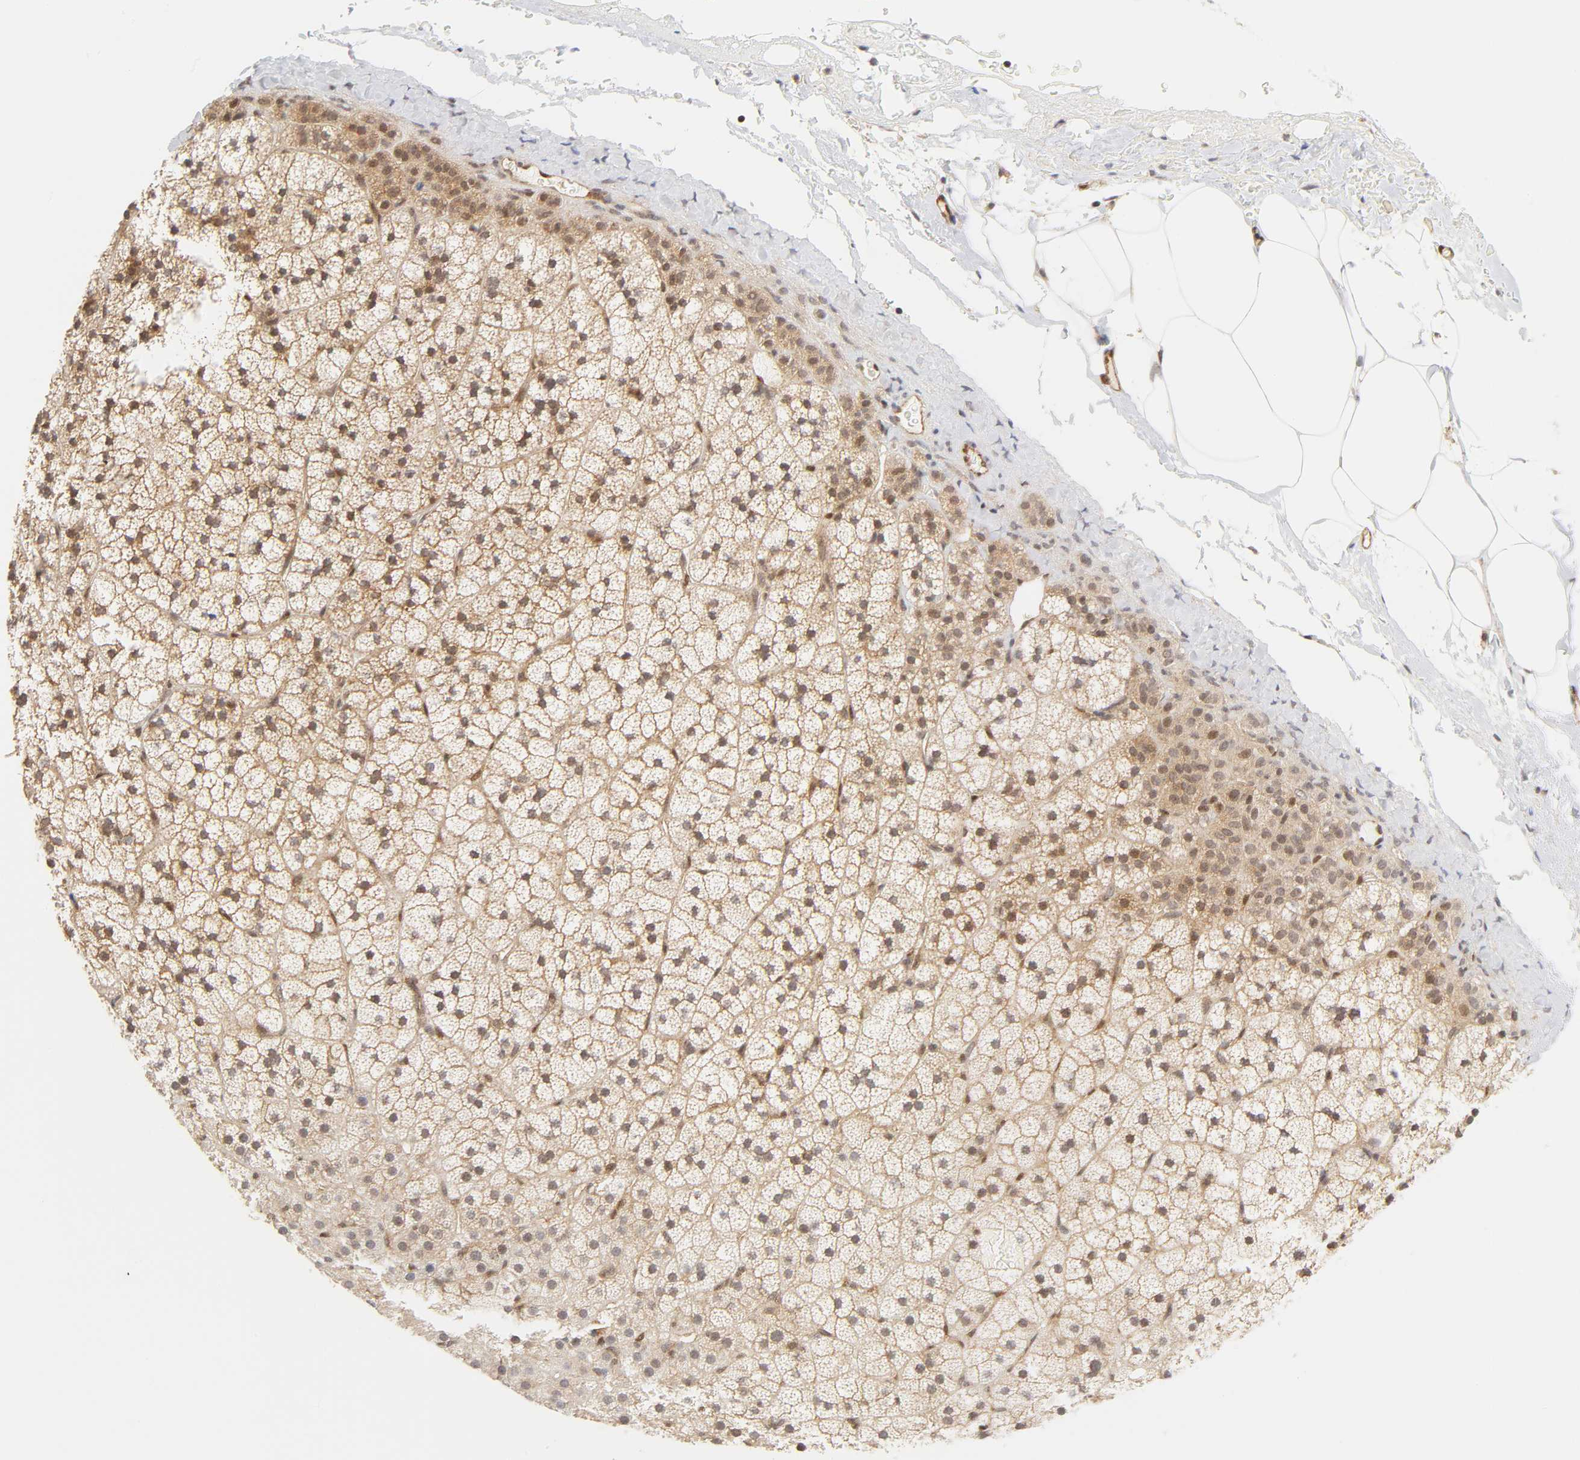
{"staining": {"intensity": "weak", "quantity": ">75%", "location": "cytoplasmic/membranous,nuclear"}, "tissue": "adrenal gland", "cell_type": "Glandular cells", "image_type": "normal", "snomed": [{"axis": "morphology", "description": "Normal tissue, NOS"}, {"axis": "topography", "description": "Adrenal gland"}], "caption": "Brown immunohistochemical staining in unremarkable adrenal gland demonstrates weak cytoplasmic/membranous,nuclear positivity in about >75% of glandular cells. Immunohistochemistry stains the protein of interest in brown and the nuclei are stained blue.", "gene": "CDC37", "patient": {"sex": "male", "age": 35}}